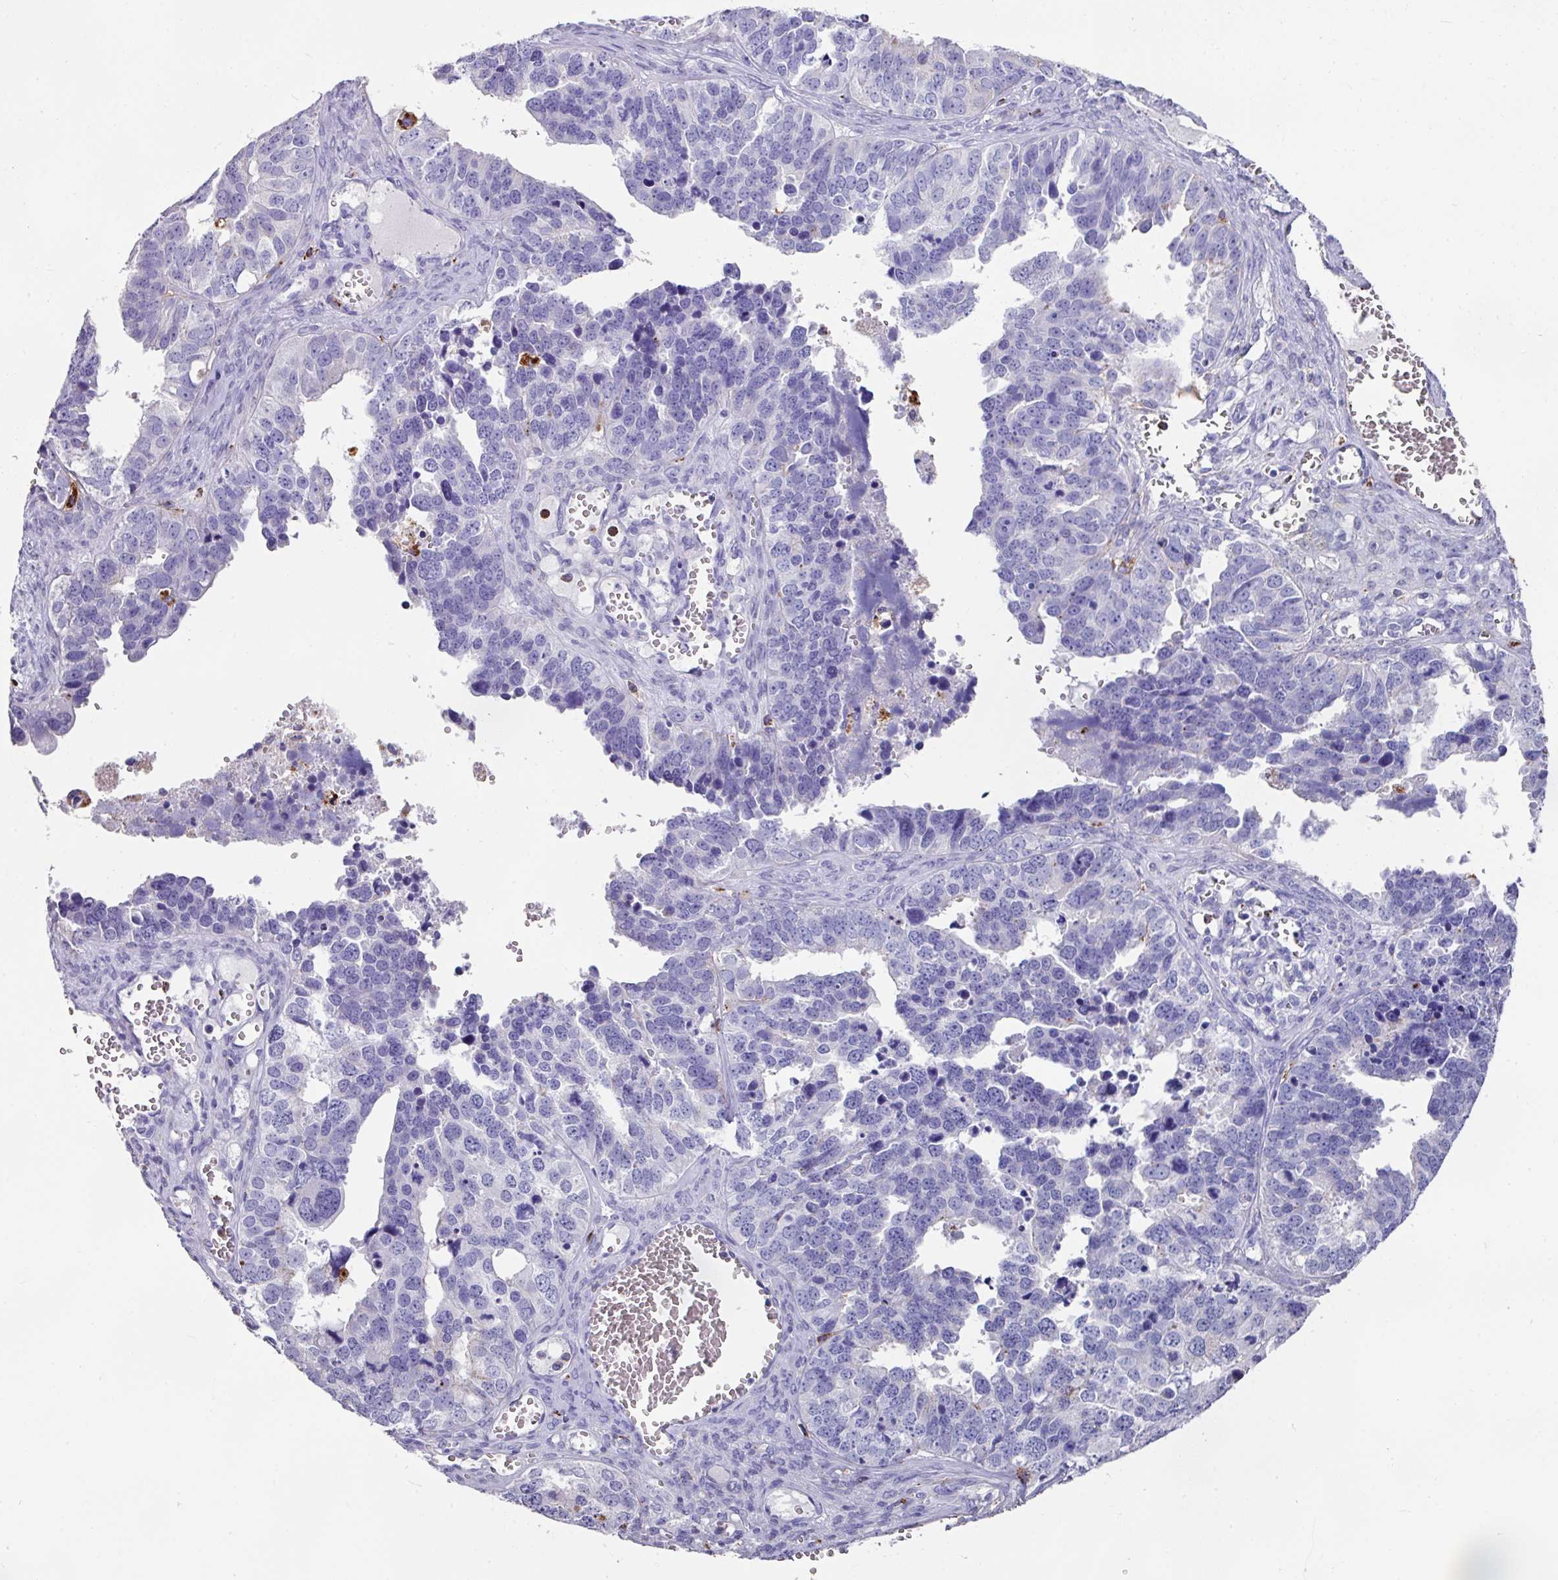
{"staining": {"intensity": "negative", "quantity": "none", "location": "none"}, "tissue": "ovarian cancer", "cell_type": "Tumor cells", "image_type": "cancer", "snomed": [{"axis": "morphology", "description": "Cystadenocarcinoma, serous, NOS"}, {"axis": "topography", "description": "Ovary"}], "caption": "Tumor cells show no significant staining in ovarian cancer (serous cystadenocarcinoma).", "gene": "CPVL", "patient": {"sex": "female", "age": 76}}